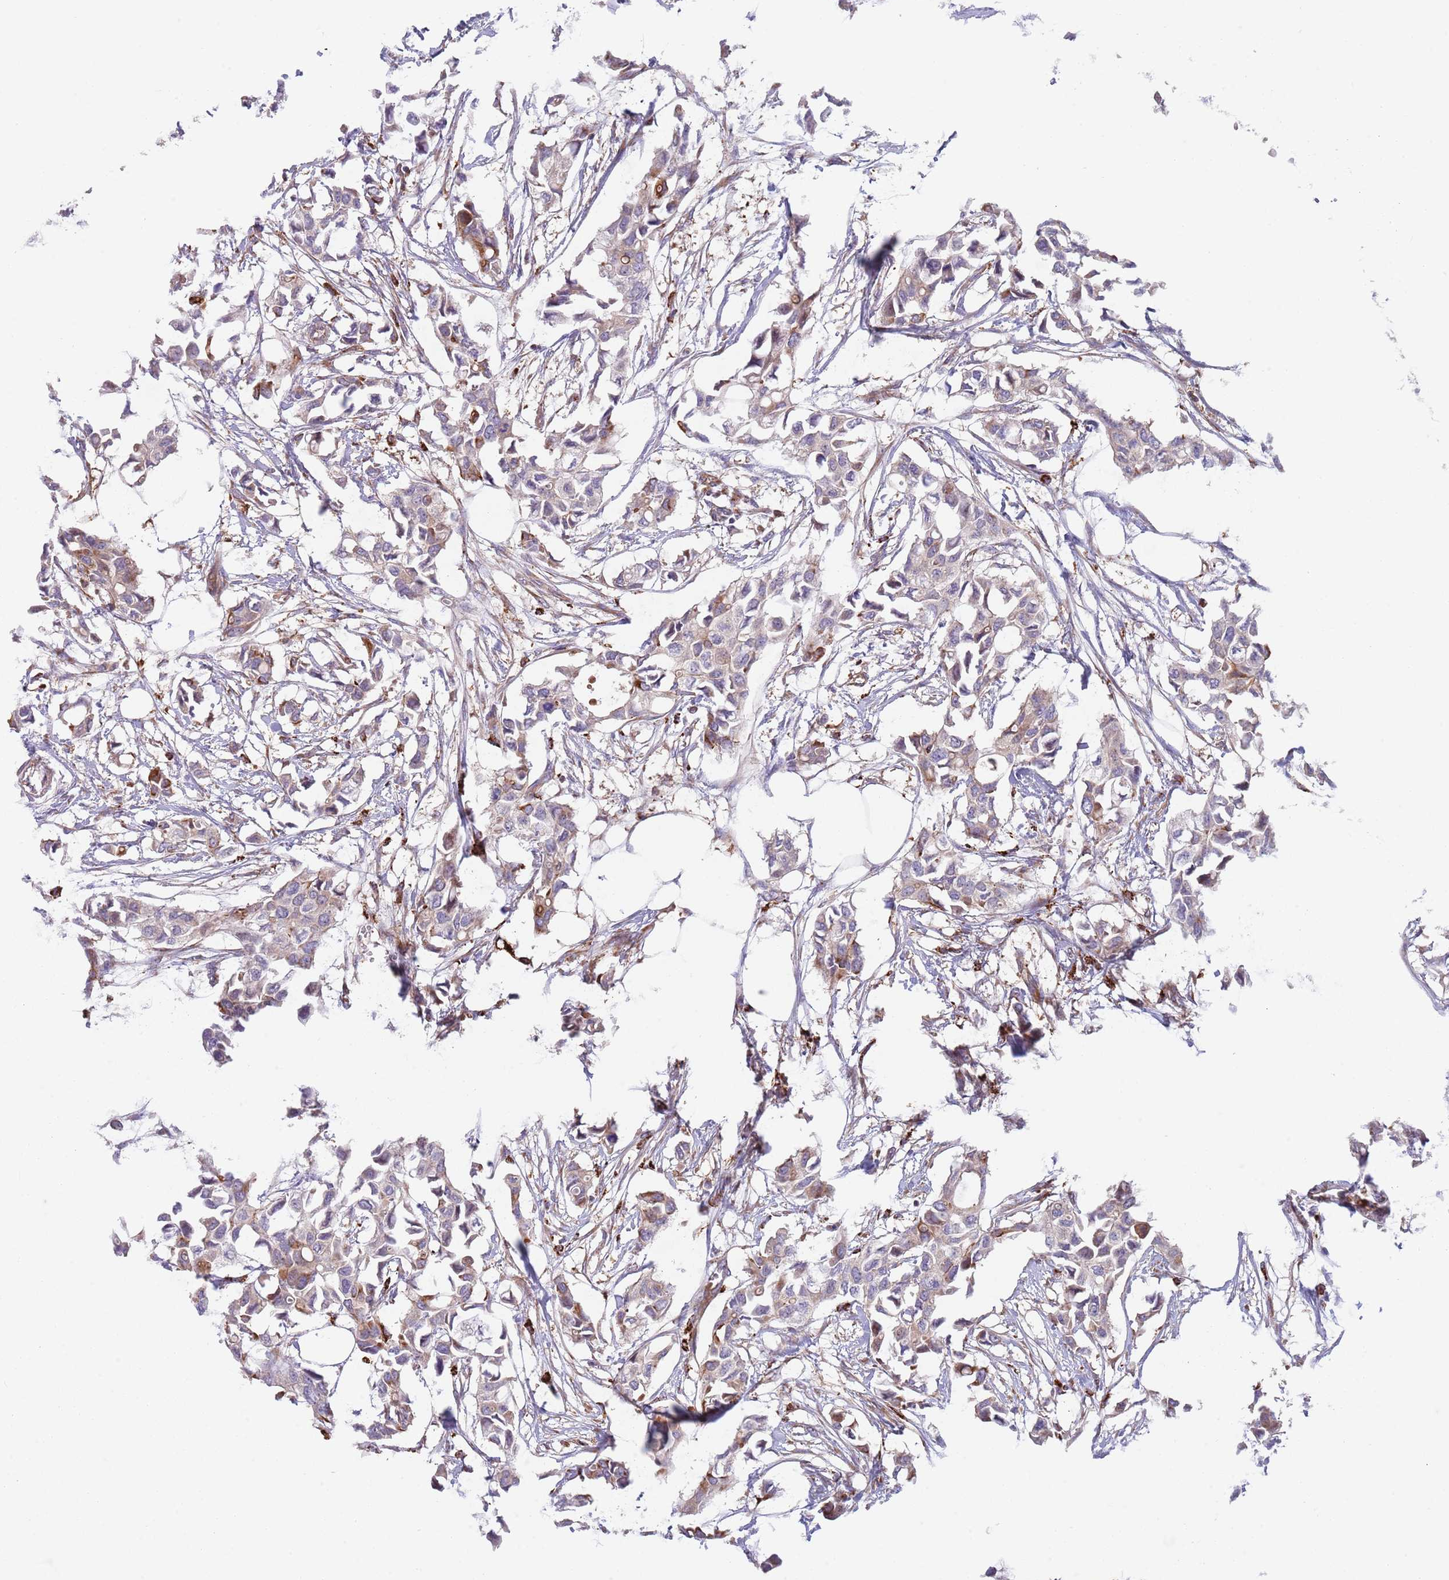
{"staining": {"intensity": "strong", "quantity": "25%-75%", "location": "cytoplasmic/membranous"}, "tissue": "breast cancer", "cell_type": "Tumor cells", "image_type": "cancer", "snomed": [{"axis": "morphology", "description": "Duct carcinoma"}, {"axis": "topography", "description": "Breast"}], "caption": "Immunohistochemical staining of breast cancer reveals high levels of strong cytoplasmic/membranous positivity in approximately 25%-75% of tumor cells.", "gene": "ZMYM5", "patient": {"sex": "female", "age": 41}}